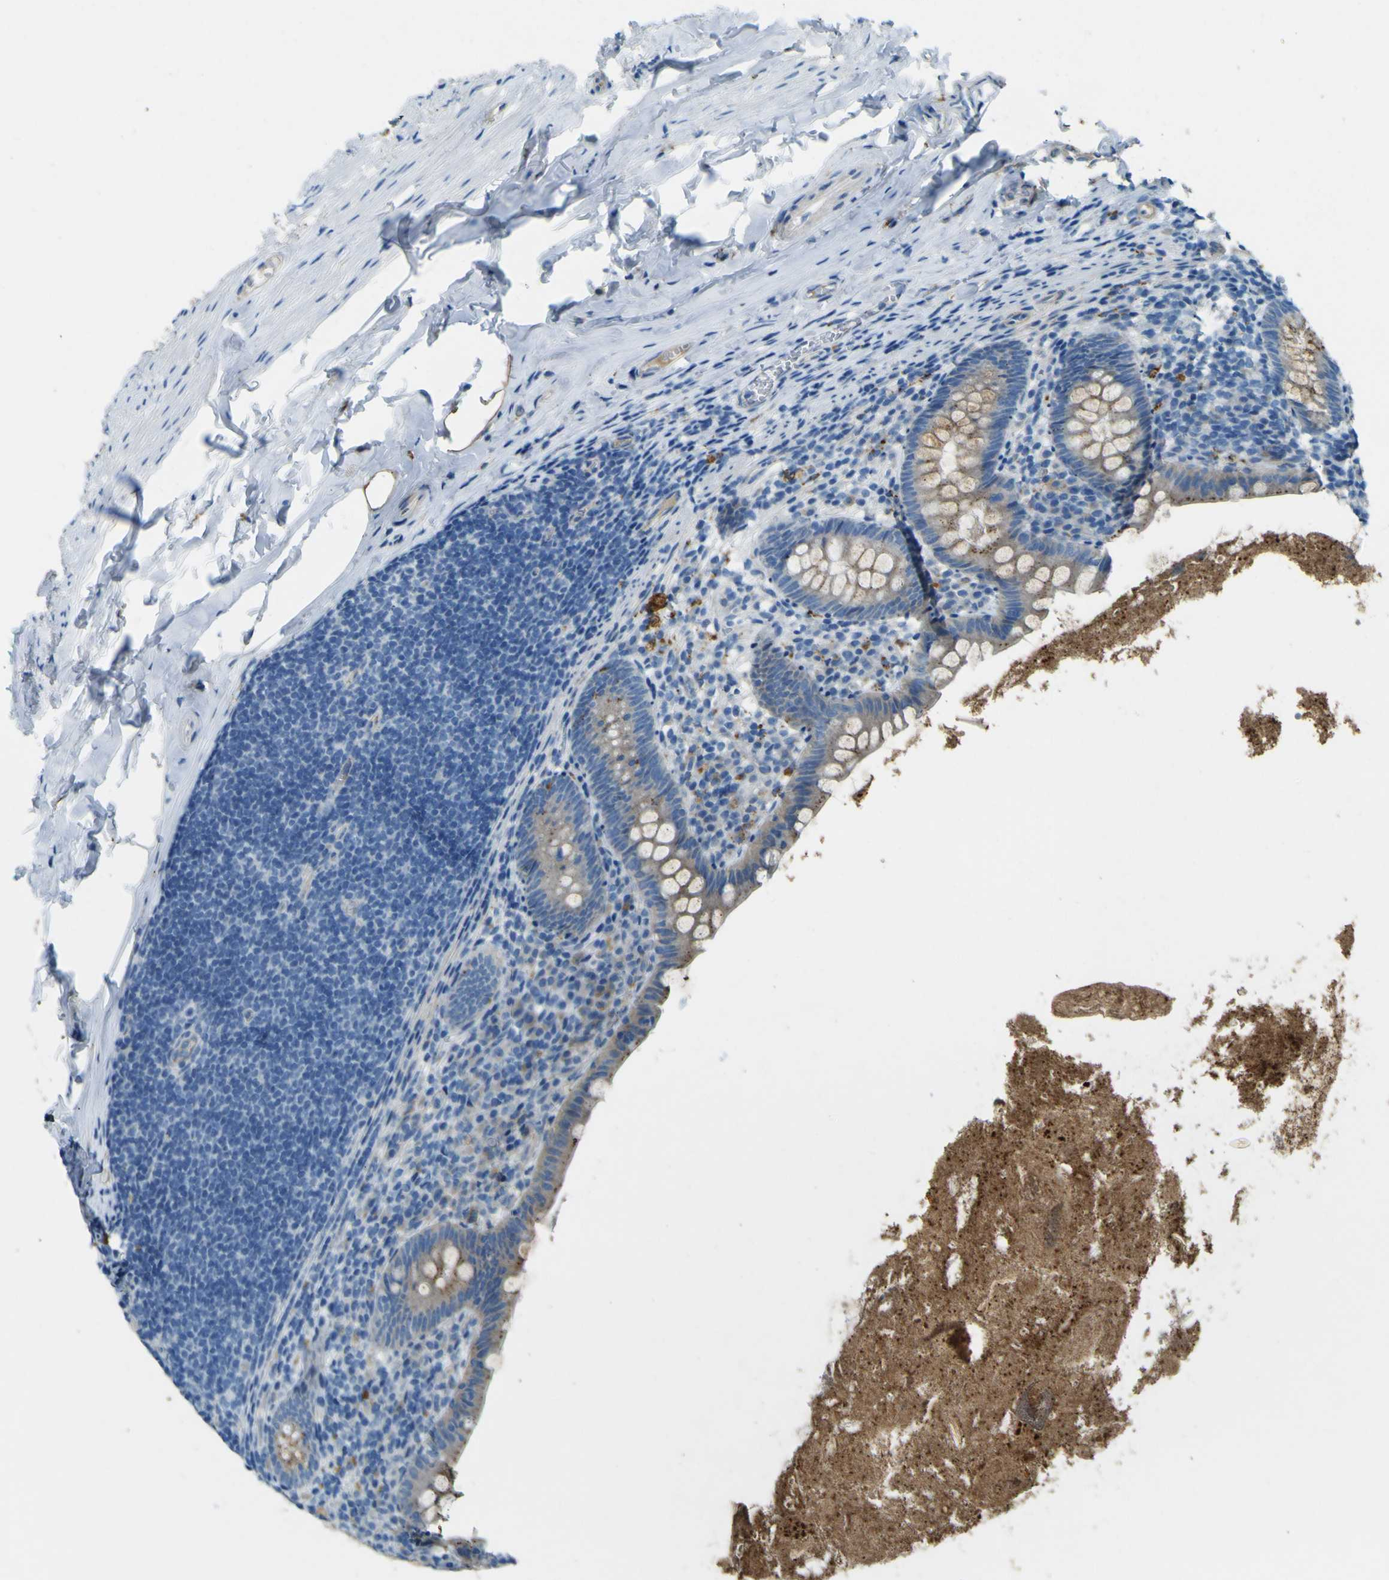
{"staining": {"intensity": "weak", "quantity": ">75%", "location": "cytoplasmic/membranous"}, "tissue": "appendix", "cell_type": "Glandular cells", "image_type": "normal", "snomed": [{"axis": "morphology", "description": "Normal tissue, NOS"}, {"axis": "topography", "description": "Appendix"}], "caption": "Immunohistochemical staining of unremarkable appendix exhibits >75% levels of weak cytoplasmic/membranous protein positivity in about >75% of glandular cells. (Stains: DAB (3,3'-diaminobenzidine) in brown, nuclei in blue, Microscopy: brightfield microscopy at high magnification).", "gene": "PDE9A", "patient": {"sex": "male", "age": 52}}